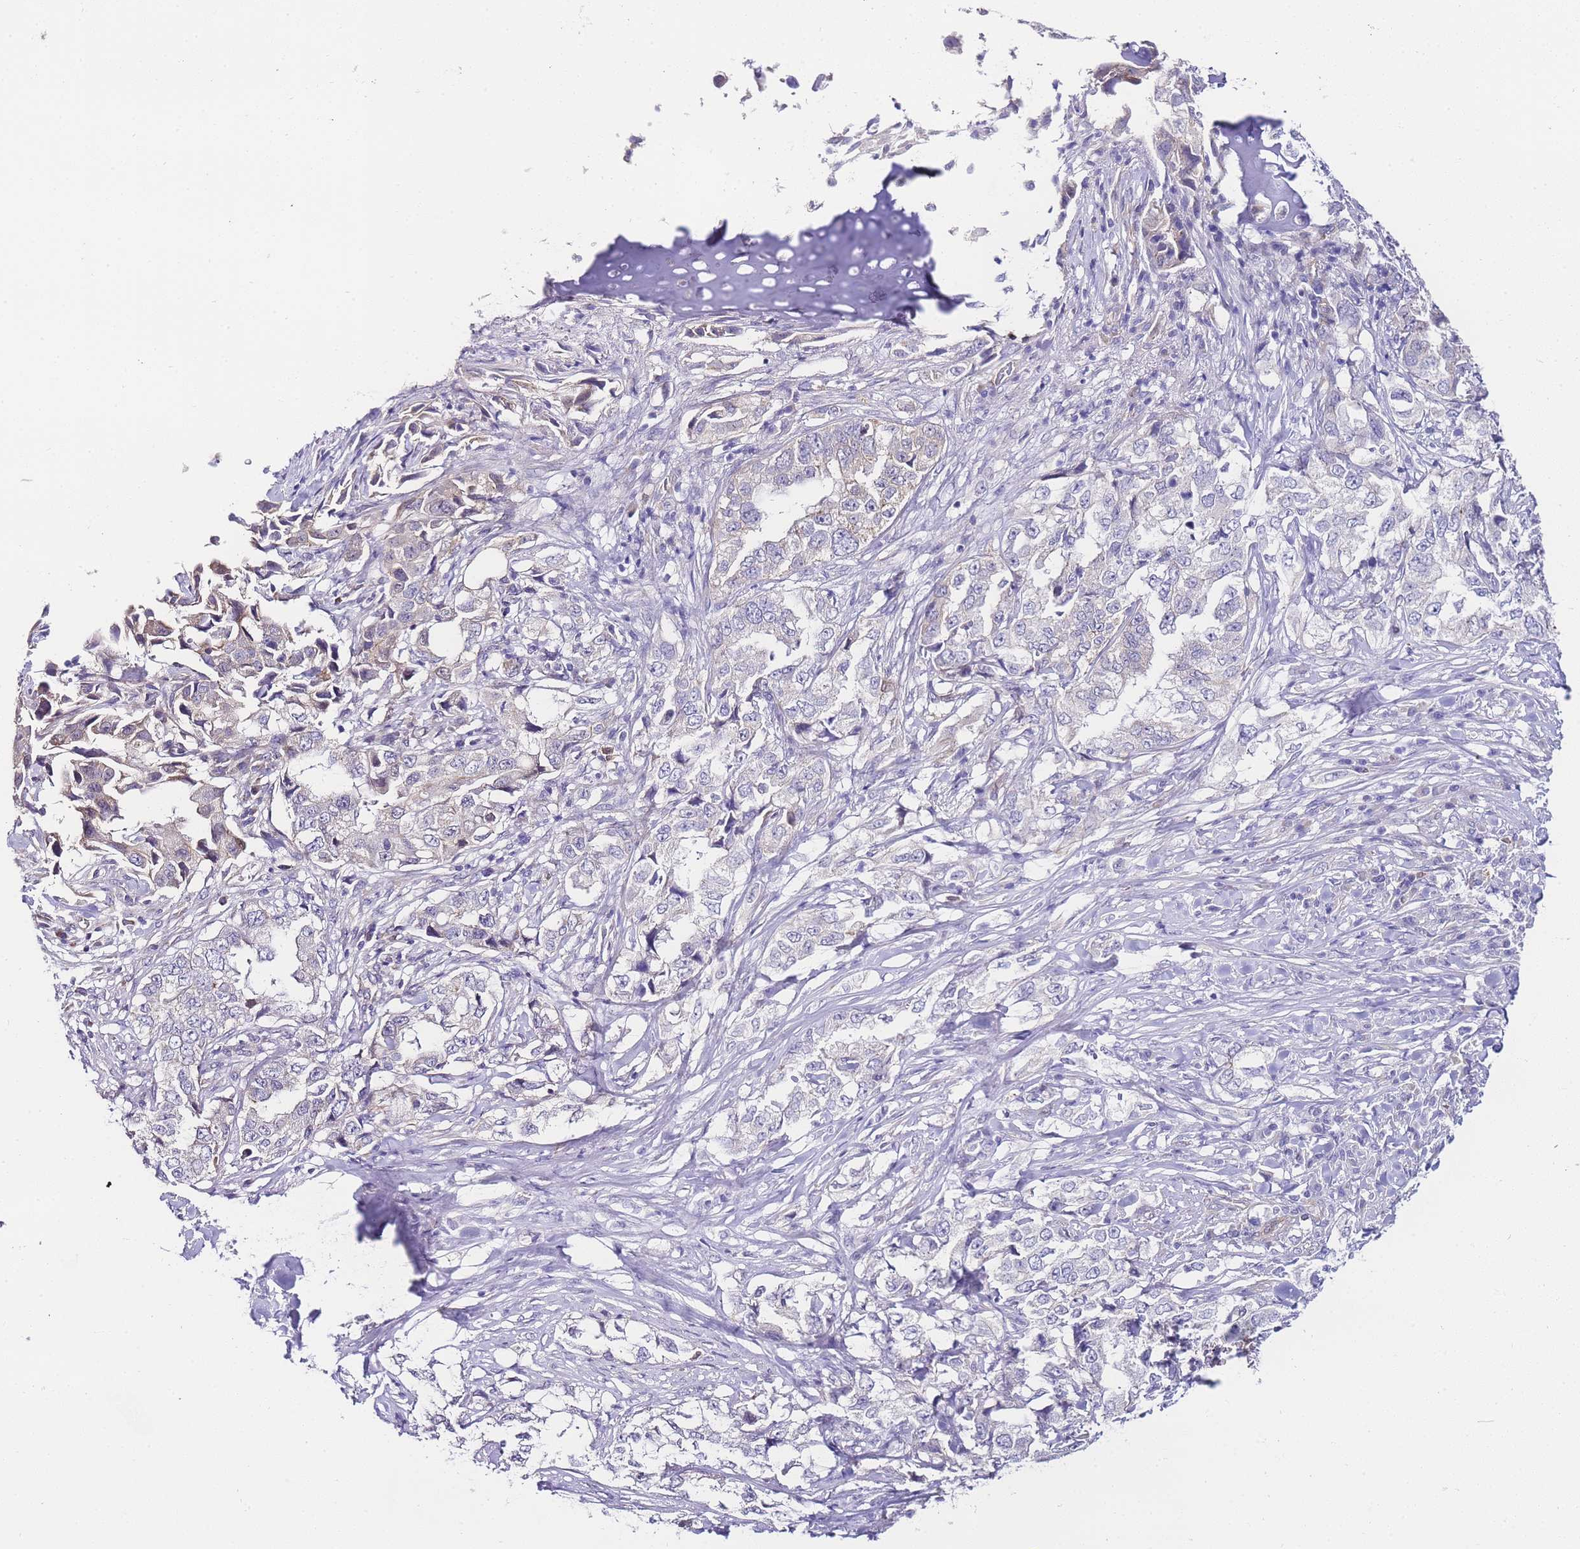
{"staining": {"intensity": "negative", "quantity": "none", "location": "none"}, "tissue": "lung cancer", "cell_type": "Tumor cells", "image_type": "cancer", "snomed": [{"axis": "morphology", "description": "Adenocarcinoma, NOS"}, {"axis": "topography", "description": "Lung"}], "caption": "Micrograph shows no protein expression in tumor cells of lung cancer tissue. Brightfield microscopy of immunohistochemistry stained with DAB (brown) and hematoxylin (blue), captured at high magnification.", "gene": "PDCD7", "patient": {"sex": "female", "age": 51}}